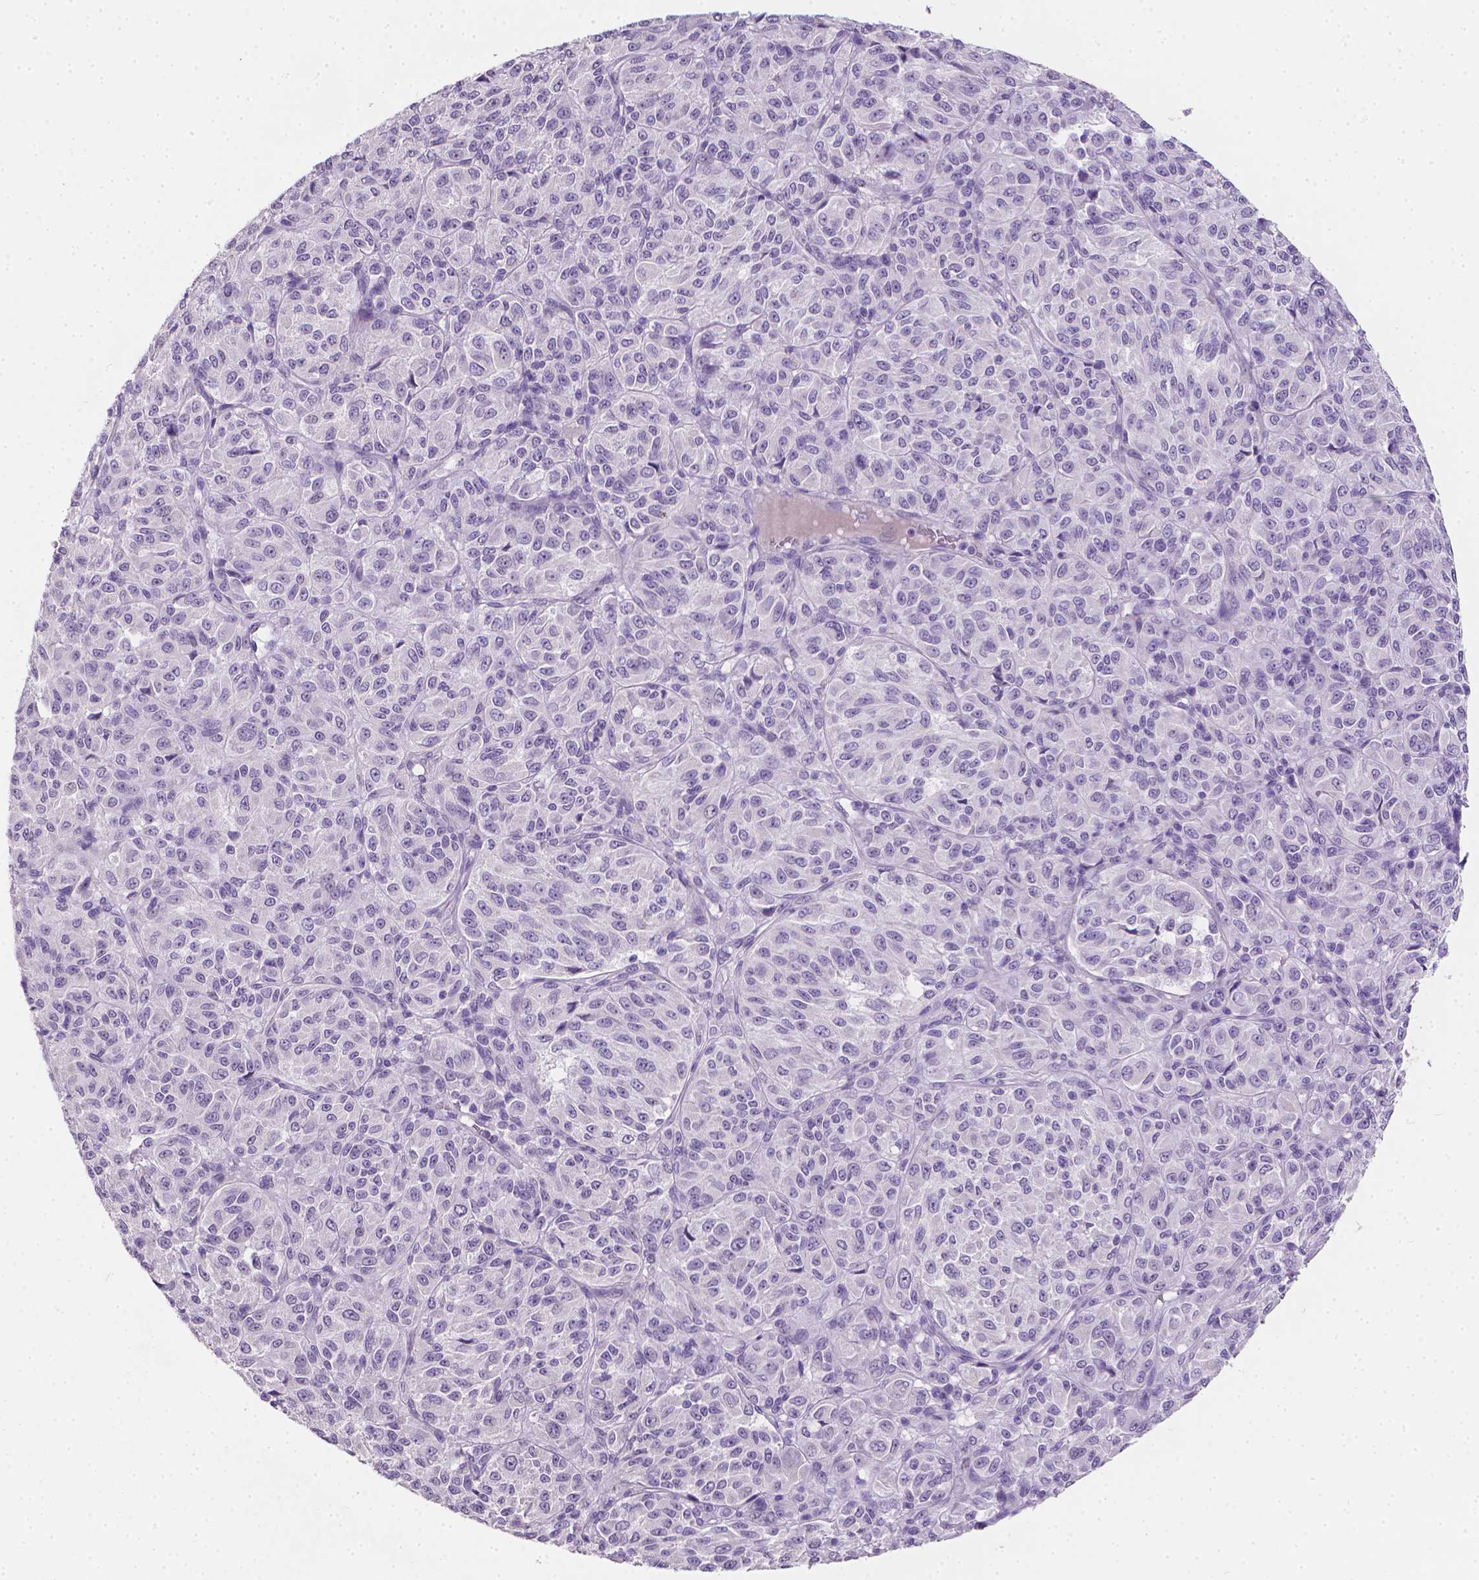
{"staining": {"intensity": "negative", "quantity": "none", "location": "none"}, "tissue": "melanoma", "cell_type": "Tumor cells", "image_type": "cancer", "snomed": [{"axis": "morphology", "description": "Malignant melanoma, Metastatic site"}, {"axis": "topography", "description": "Brain"}], "caption": "Immunohistochemistry of melanoma reveals no positivity in tumor cells.", "gene": "TNNI2", "patient": {"sex": "female", "age": 56}}